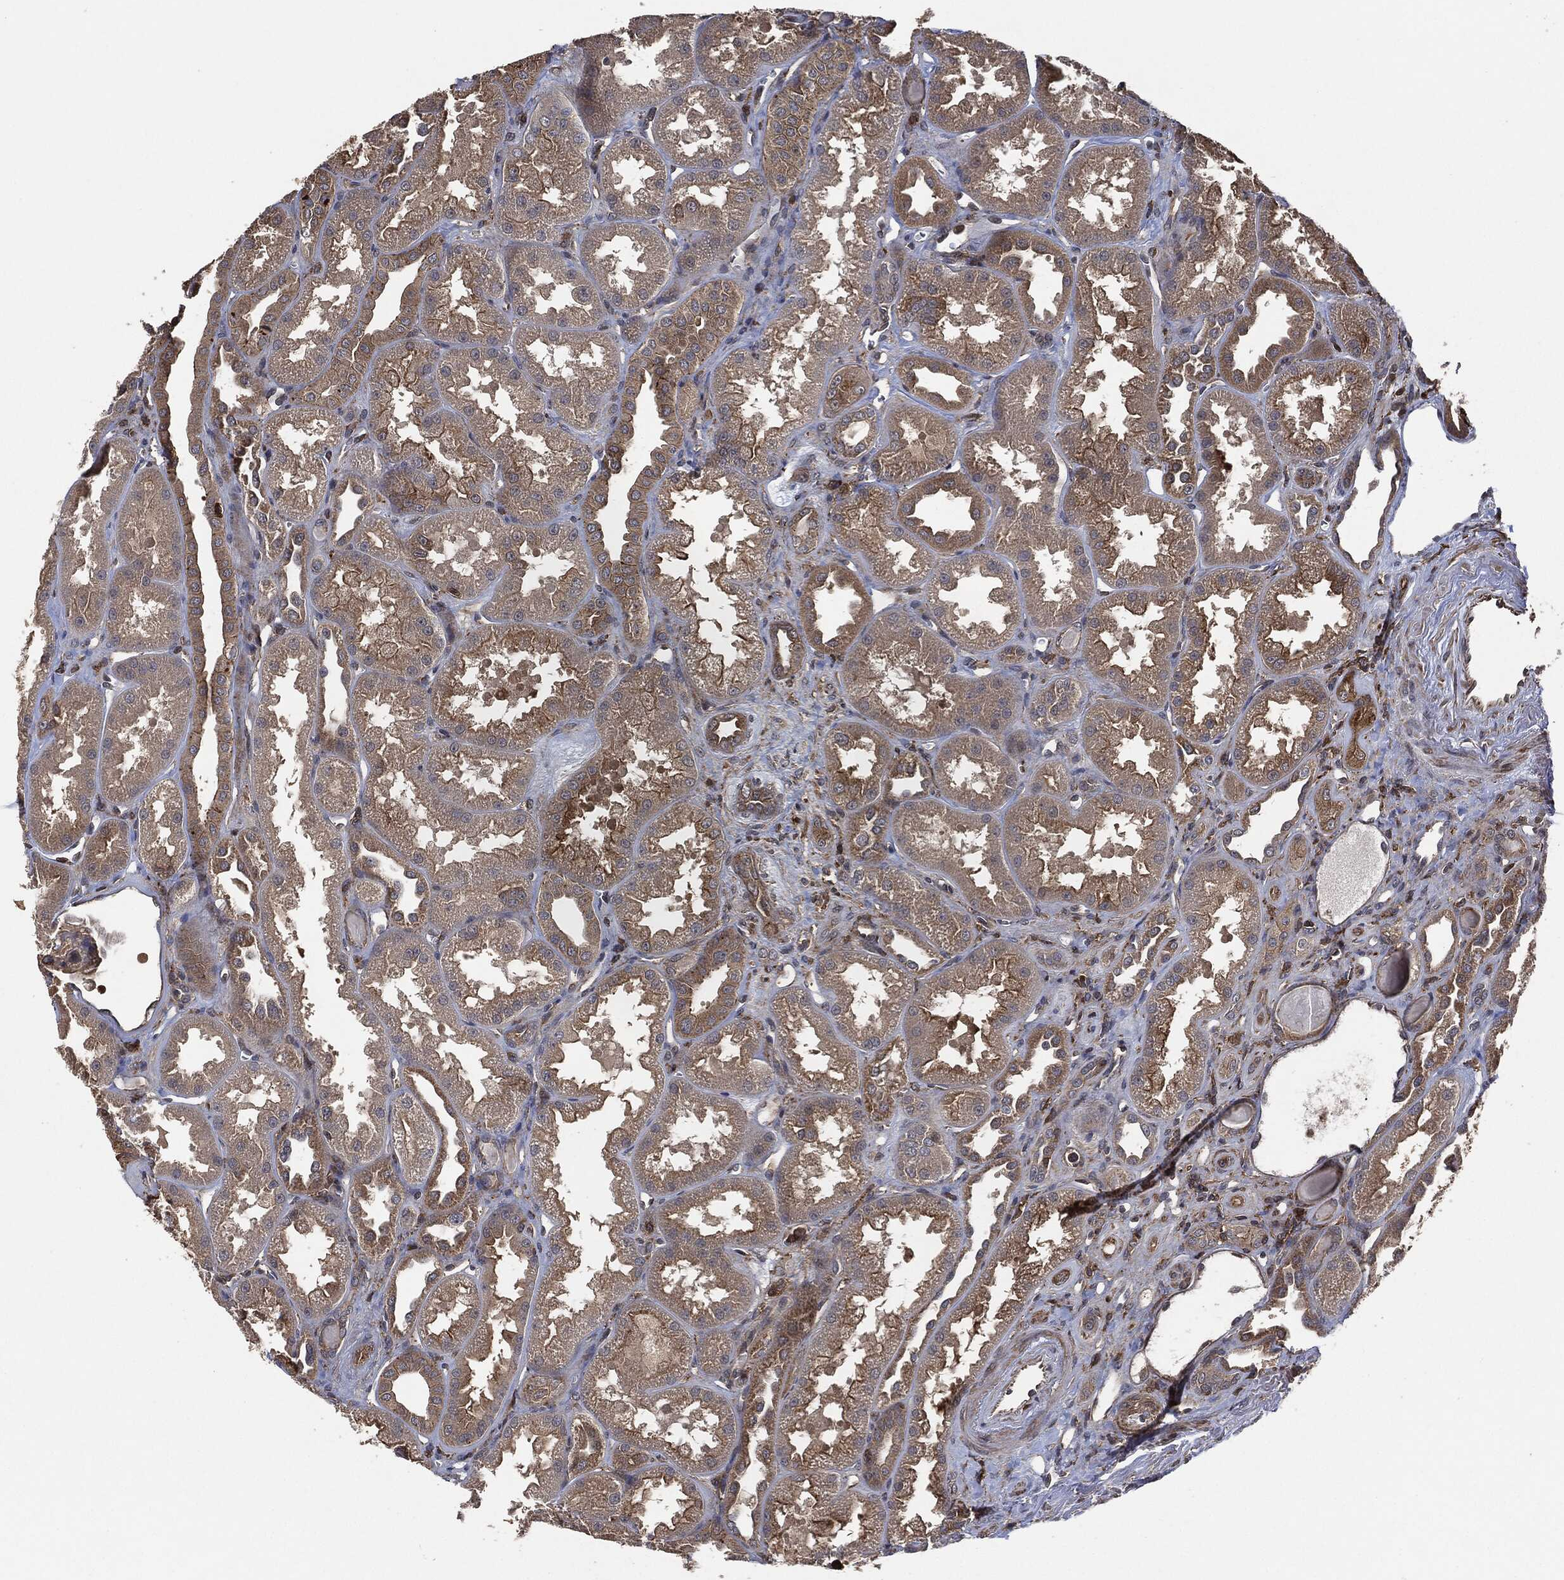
{"staining": {"intensity": "negative", "quantity": "none", "location": "none"}, "tissue": "kidney", "cell_type": "Cells in glomeruli", "image_type": "normal", "snomed": [{"axis": "morphology", "description": "Normal tissue, NOS"}, {"axis": "topography", "description": "Kidney"}], "caption": "Immunohistochemistry (IHC) micrograph of benign kidney stained for a protein (brown), which shows no staining in cells in glomeruli. (DAB immunohistochemistry (IHC), high magnification).", "gene": "TPT1", "patient": {"sex": "male", "age": 61}}